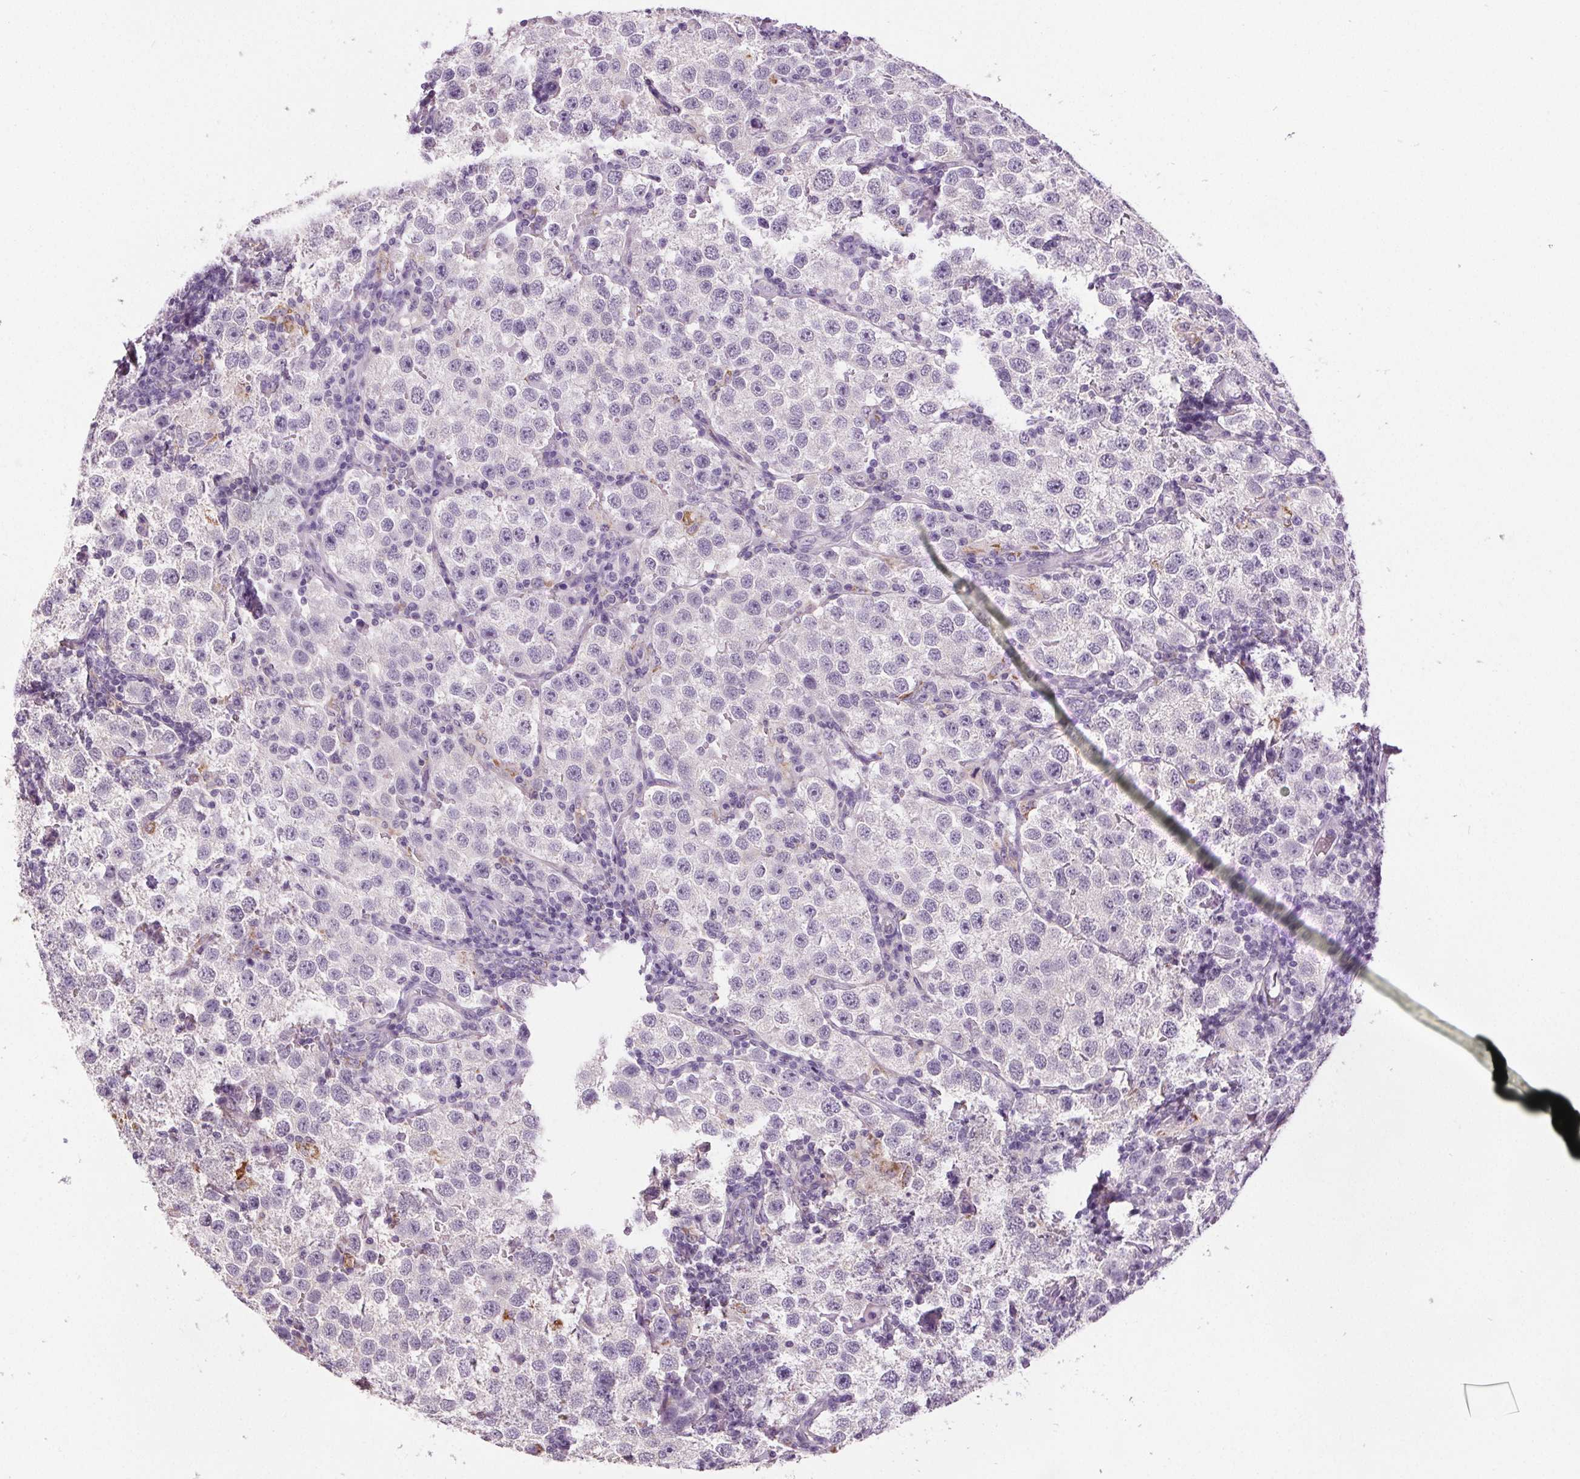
{"staining": {"intensity": "negative", "quantity": "none", "location": "none"}, "tissue": "testis cancer", "cell_type": "Tumor cells", "image_type": "cancer", "snomed": [{"axis": "morphology", "description": "Seminoma, NOS"}, {"axis": "topography", "description": "Testis"}], "caption": "Immunohistochemistry histopathology image of neoplastic tissue: human testis cancer (seminoma) stained with DAB (3,3'-diaminobenzidine) reveals no significant protein staining in tumor cells.", "gene": "GPIHBP1", "patient": {"sex": "male", "age": 37}}